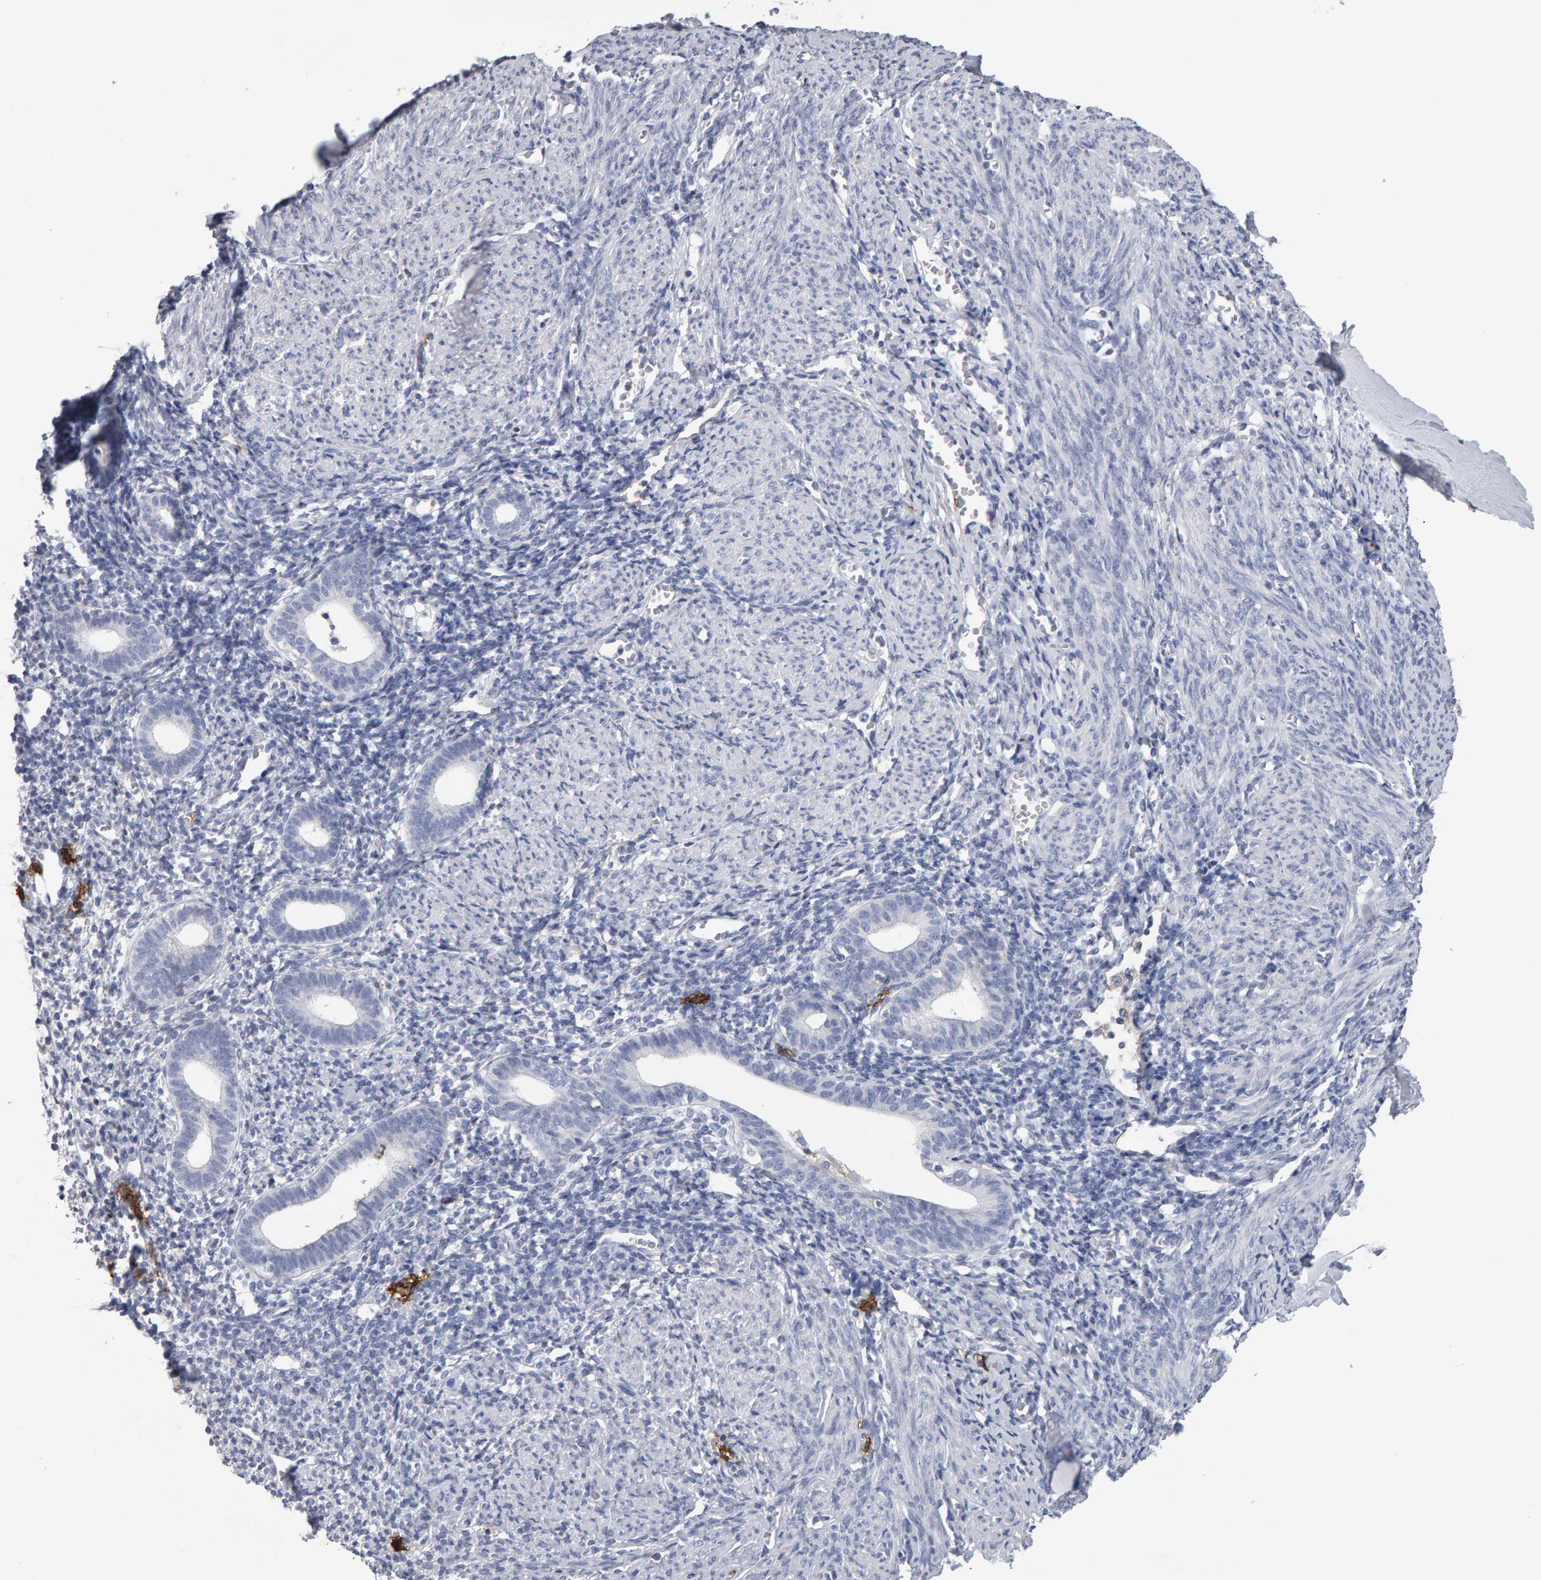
{"staining": {"intensity": "negative", "quantity": "none", "location": "none"}, "tissue": "endometrium", "cell_type": "Cells in endometrial stroma", "image_type": "normal", "snomed": [{"axis": "morphology", "description": "Normal tissue, NOS"}, {"axis": "morphology", "description": "Adenocarcinoma, NOS"}, {"axis": "topography", "description": "Endometrium"}], "caption": "The IHC photomicrograph has no significant positivity in cells in endometrial stroma of endometrium. Nuclei are stained in blue.", "gene": "CD38", "patient": {"sex": "female", "age": 57}}